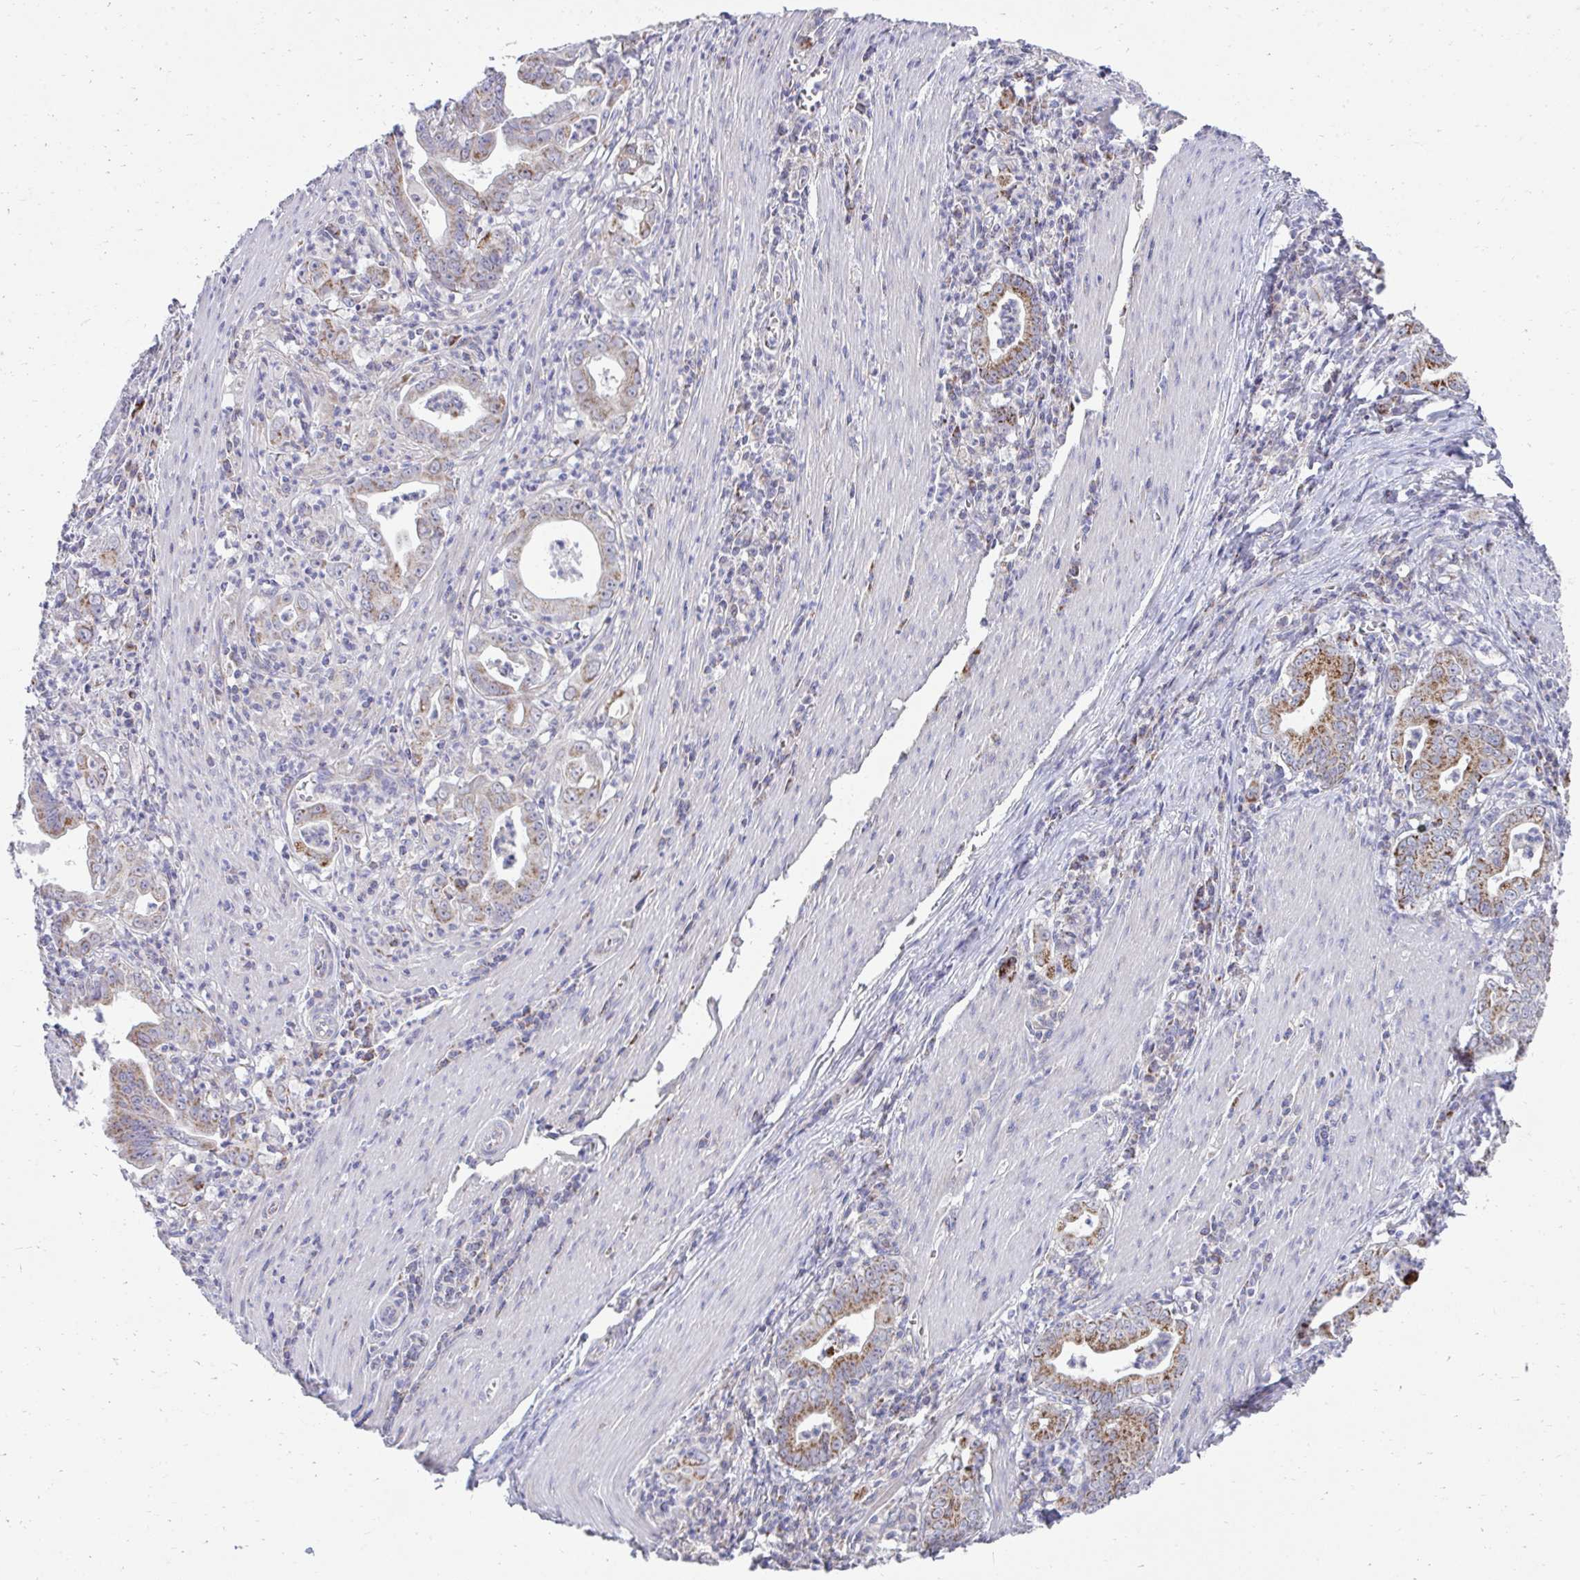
{"staining": {"intensity": "moderate", "quantity": ">75%", "location": "cytoplasmic/membranous"}, "tissue": "stomach cancer", "cell_type": "Tumor cells", "image_type": "cancer", "snomed": [{"axis": "morphology", "description": "Adenocarcinoma, NOS"}, {"axis": "topography", "description": "Stomach, upper"}], "caption": "A high-resolution image shows immunohistochemistry (IHC) staining of stomach cancer, which exhibits moderate cytoplasmic/membranous staining in about >75% of tumor cells.", "gene": "PRRG3", "patient": {"sex": "female", "age": 79}}